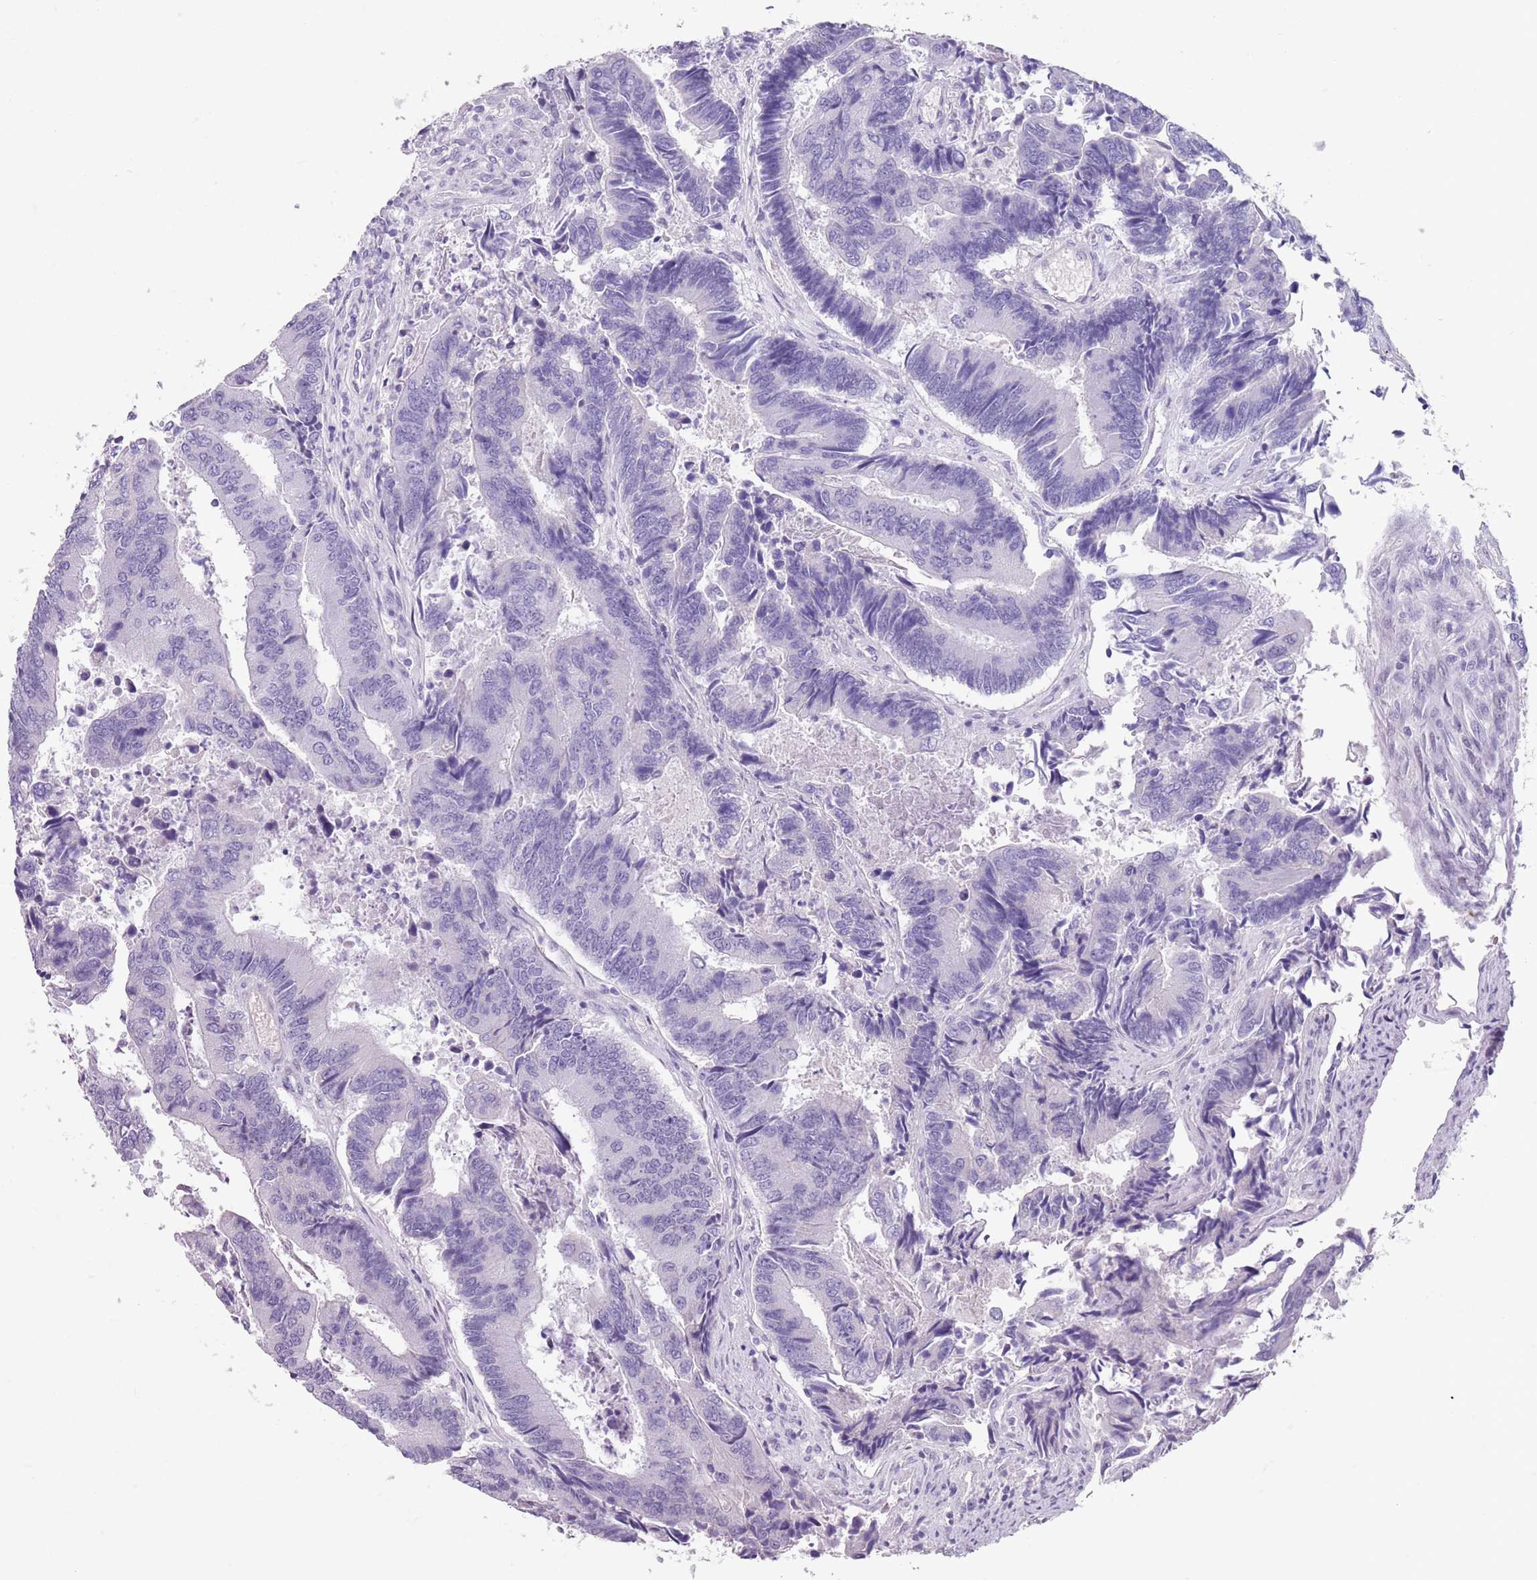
{"staining": {"intensity": "negative", "quantity": "none", "location": "none"}, "tissue": "colorectal cancer", "cell_type": "Tumor cells", "image_type": "cancer", "snomed": [{"axis": "morphology", "description": "Adenocarcinoma, NOS"}, {"axis": "topography", "description": "Colon"}], "caption": "Immunohistochemical staining of human colorectal cancer (adenocarcinoma) demonstrates no significant expression in tumor cells.", "gene": "SPESP1", "patient": {"sex": "female", "age": 67}}